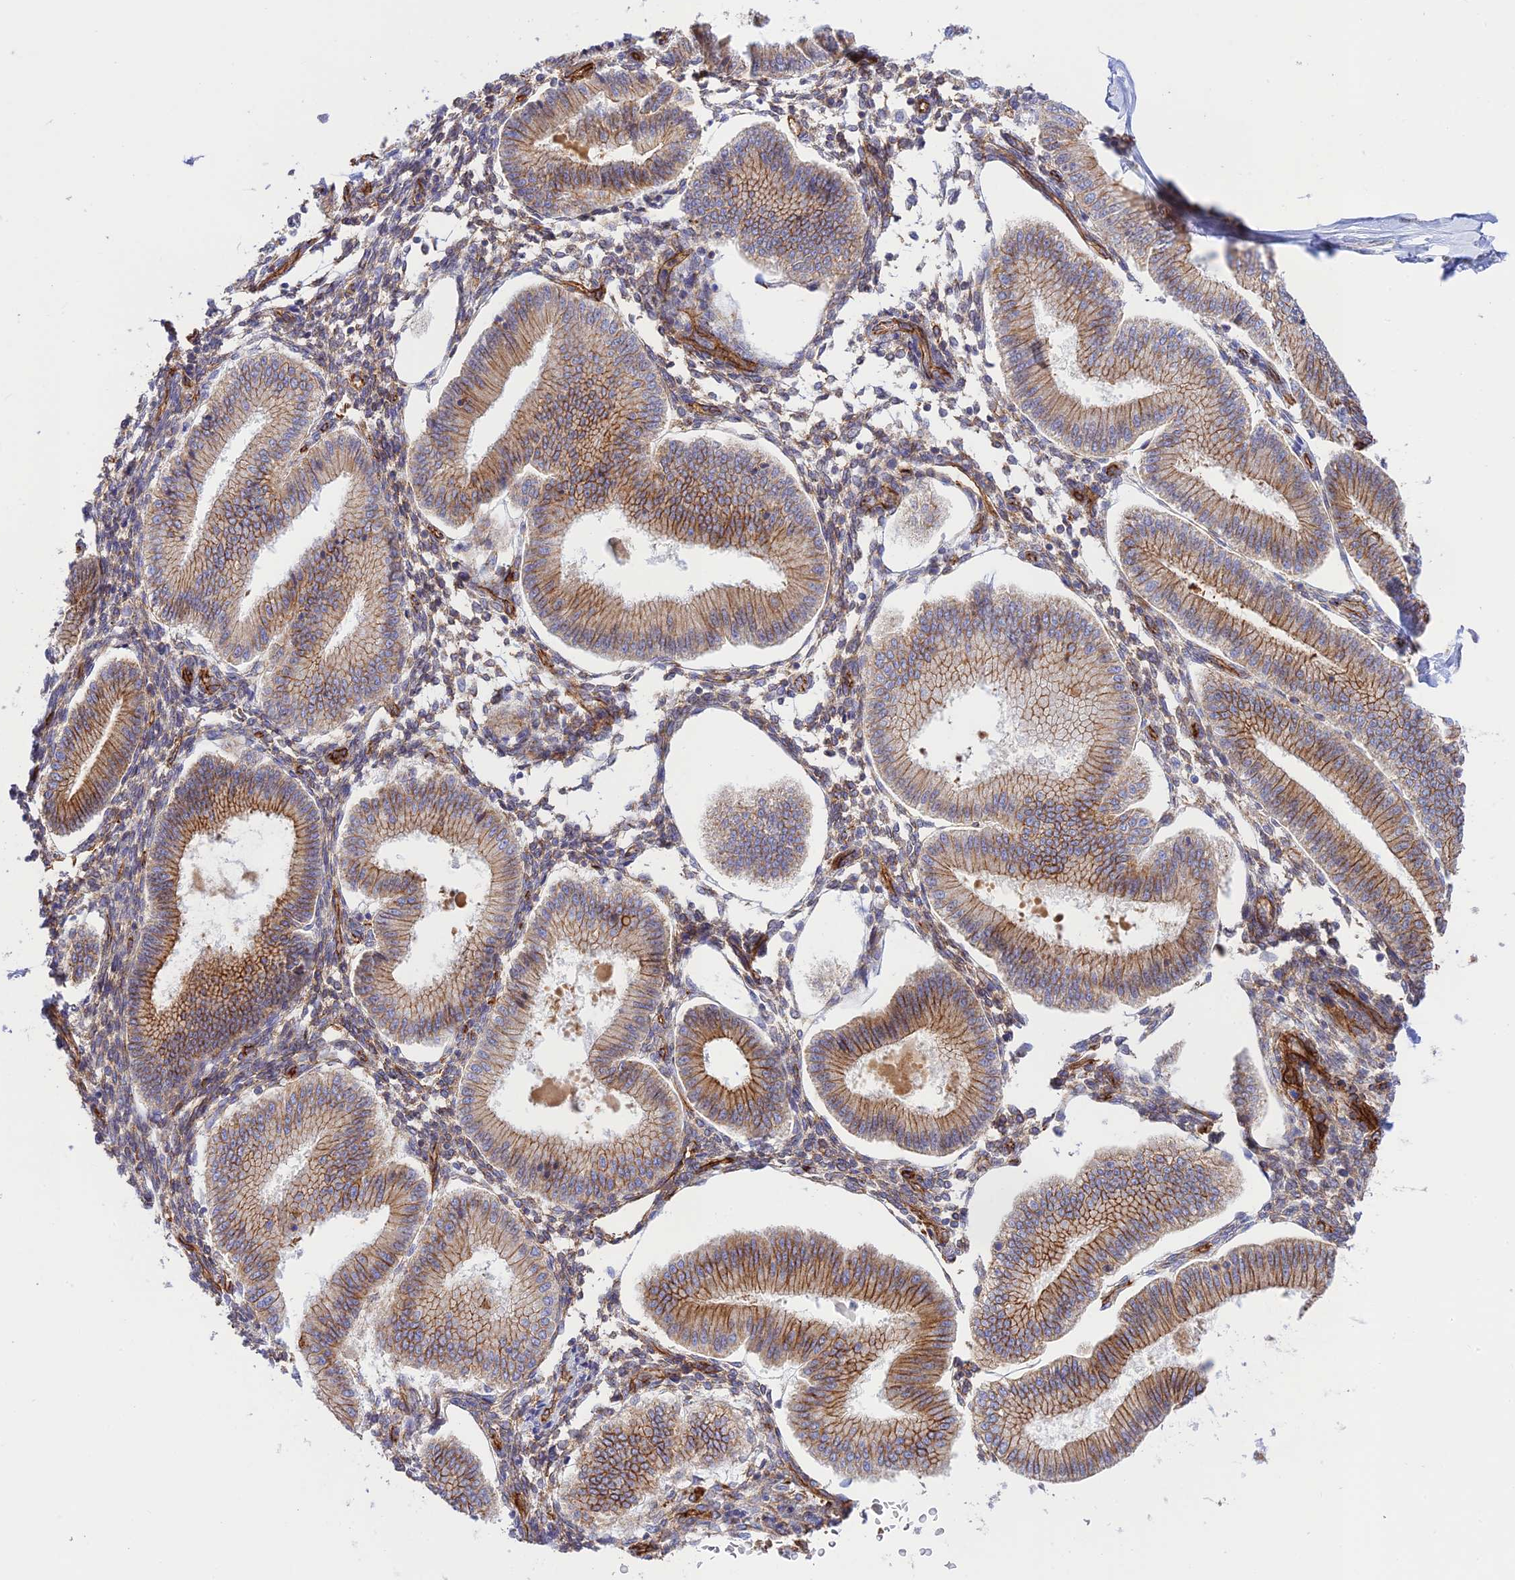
{"staining": {"intensity": "weak", "quantity": "<25%", "location": "cytoplasmic/membranous"}, "tissue": "endometrium", "cell_type": "Cells in endometrial stroma", "image_type": "normal", "snomed": [{"axis": "morphology", "description": "Normal tissue, NOS"}, {"axis": "topography", "description": "Endometrium"}], "caption": "IHC photomicrograph of unremarkable endometrium: human endometrium stained with DAB (3,3'-diaminobenzidine) demonstrates no significant protein expression in cells in endometrial stroma. Nuclei are stained in blue.", "gene": "YPEL5", "patient": {"sex": "female", "age": 39}}